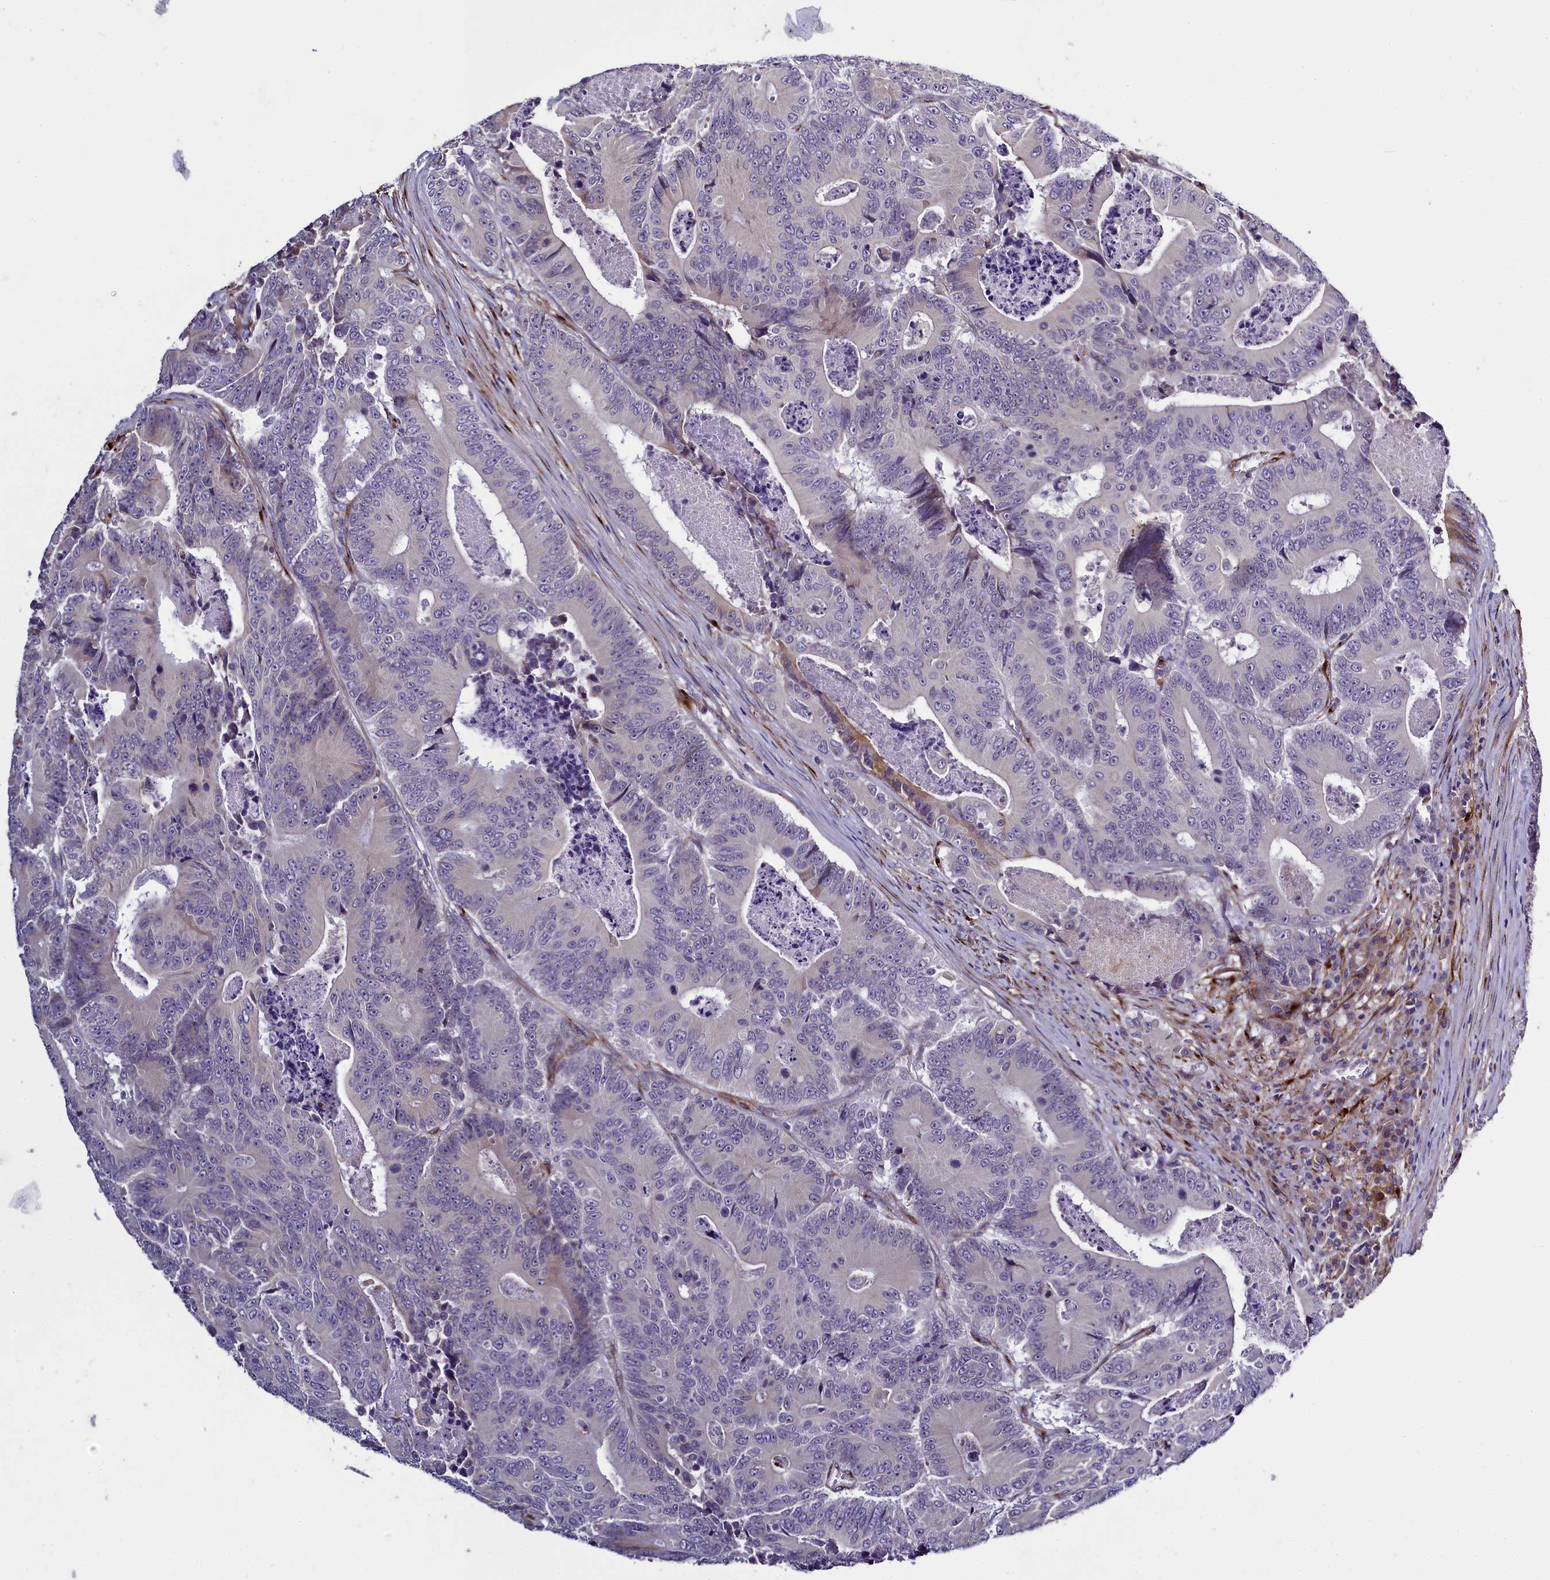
{"staining": {"intensity": "negative", "quantity": "none", "location": "none"}, "tissue": "colorectal cancer", "cell_type": "Tumor cells", "image_type": "cancer", "snomed": [{"axis": "morphology", "description": "Adenocarcinoma, NOS"}, {"axis": "topography", "description": "Colon"}], "caption": "Tumor cells show no significant expression in colorectal cancer (adenocarcinoma). (DAB immunohistochemistry (IHC) with hematoxylin counter stain).", "gene": "MRC2", "patient": {"sex": "male", "age": 83}}